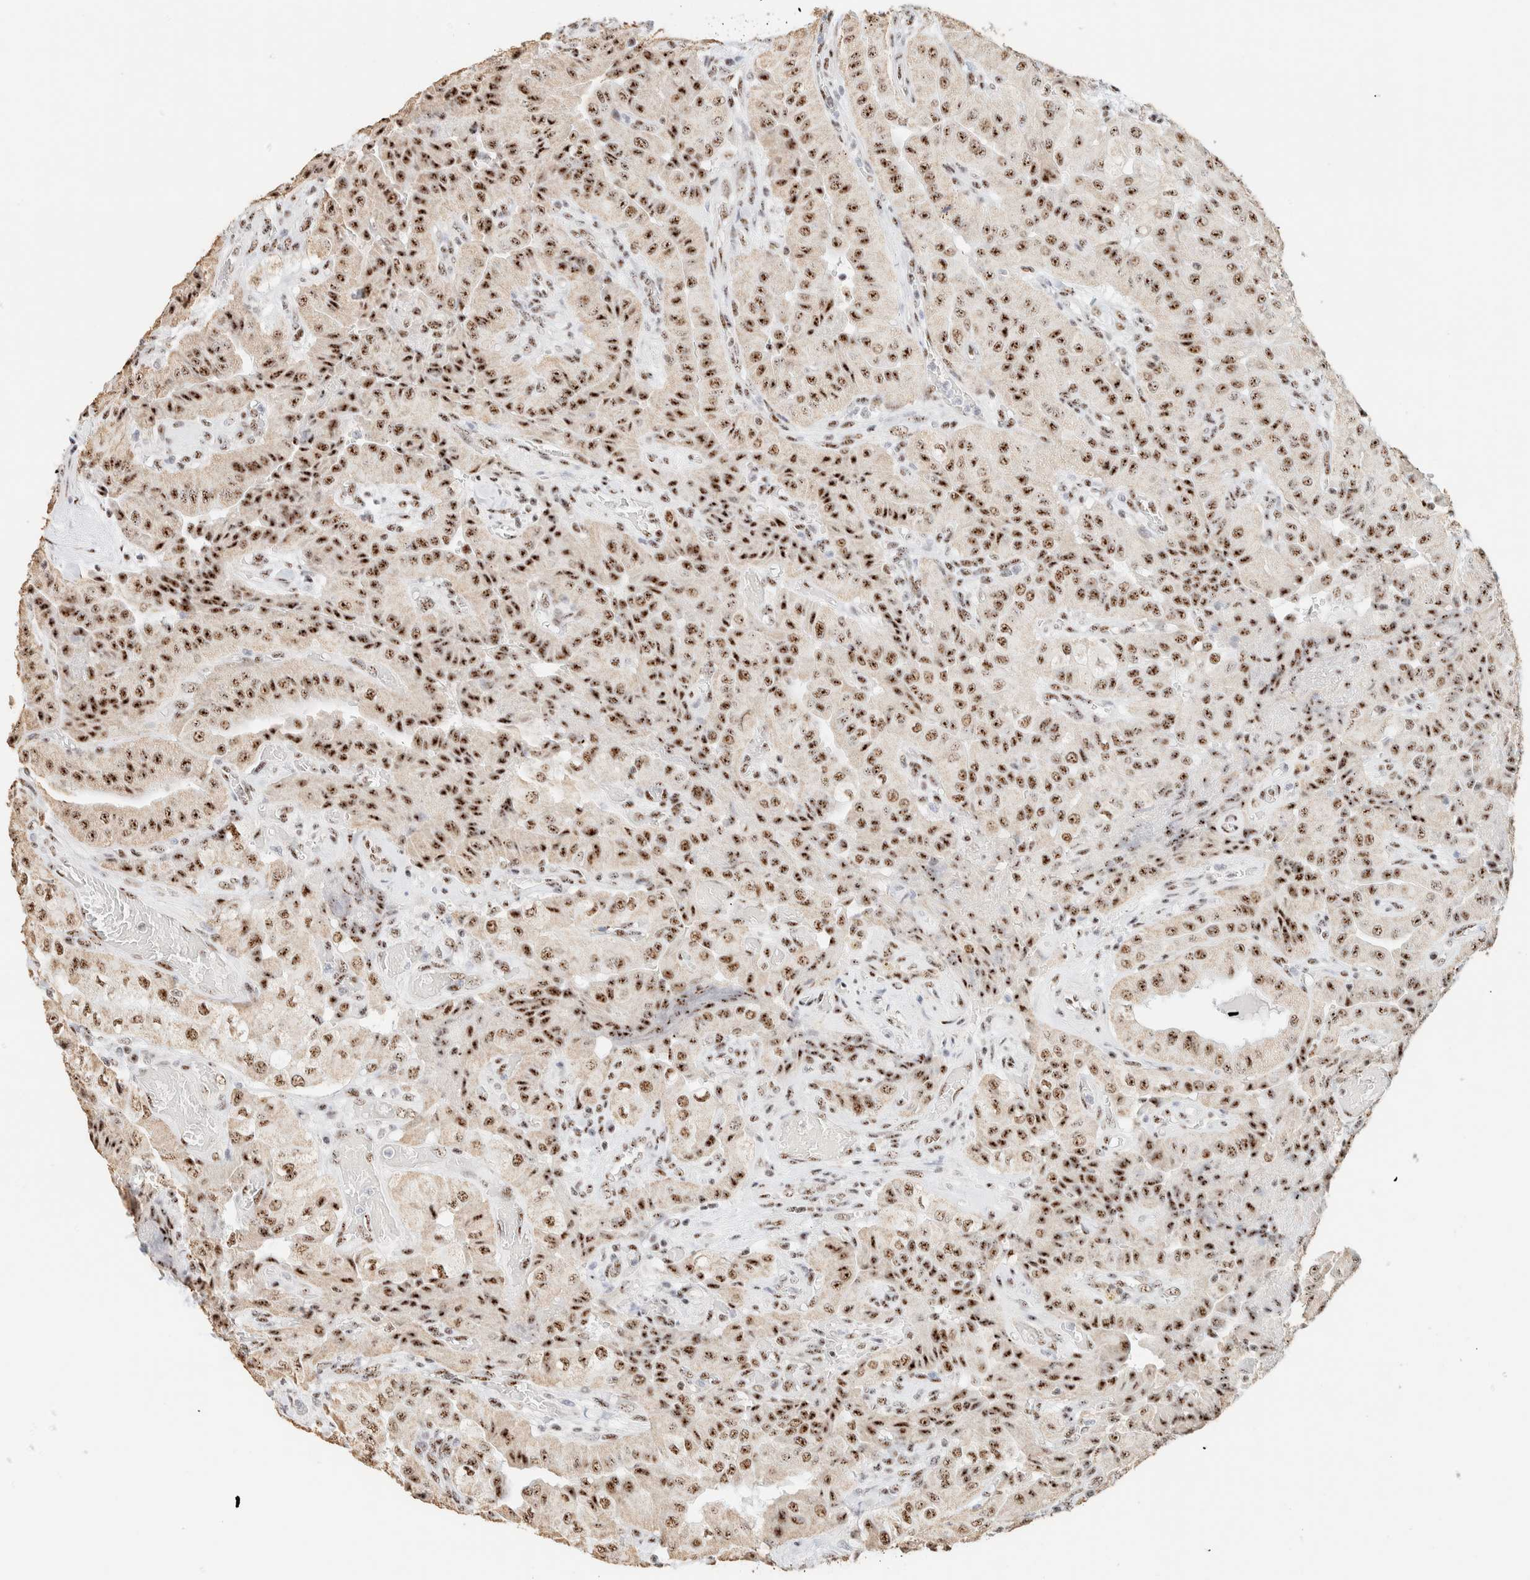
{"staining": {"intensity": "moderate", "quantity": ">75%", "location": "nuclear"}, "tissue": "thyroid cancer", "cell_type": "Tumor cells", "image_type": "cancer", "snomed": [{"axis": "morphology", "description": "Papillary adenocarcinoma, NOS"}, {"axis": "topography", "description": "Thyroid gland"}], "caption": "Protein analysis of thyroid cancer tissue reveals moderate nuclear staining in about >75% of tumor cells. (Brightfield microscopy of DAB IHC at high magnification).", "gene": "SON", "patient": {"sex": "female", "age": 59}}